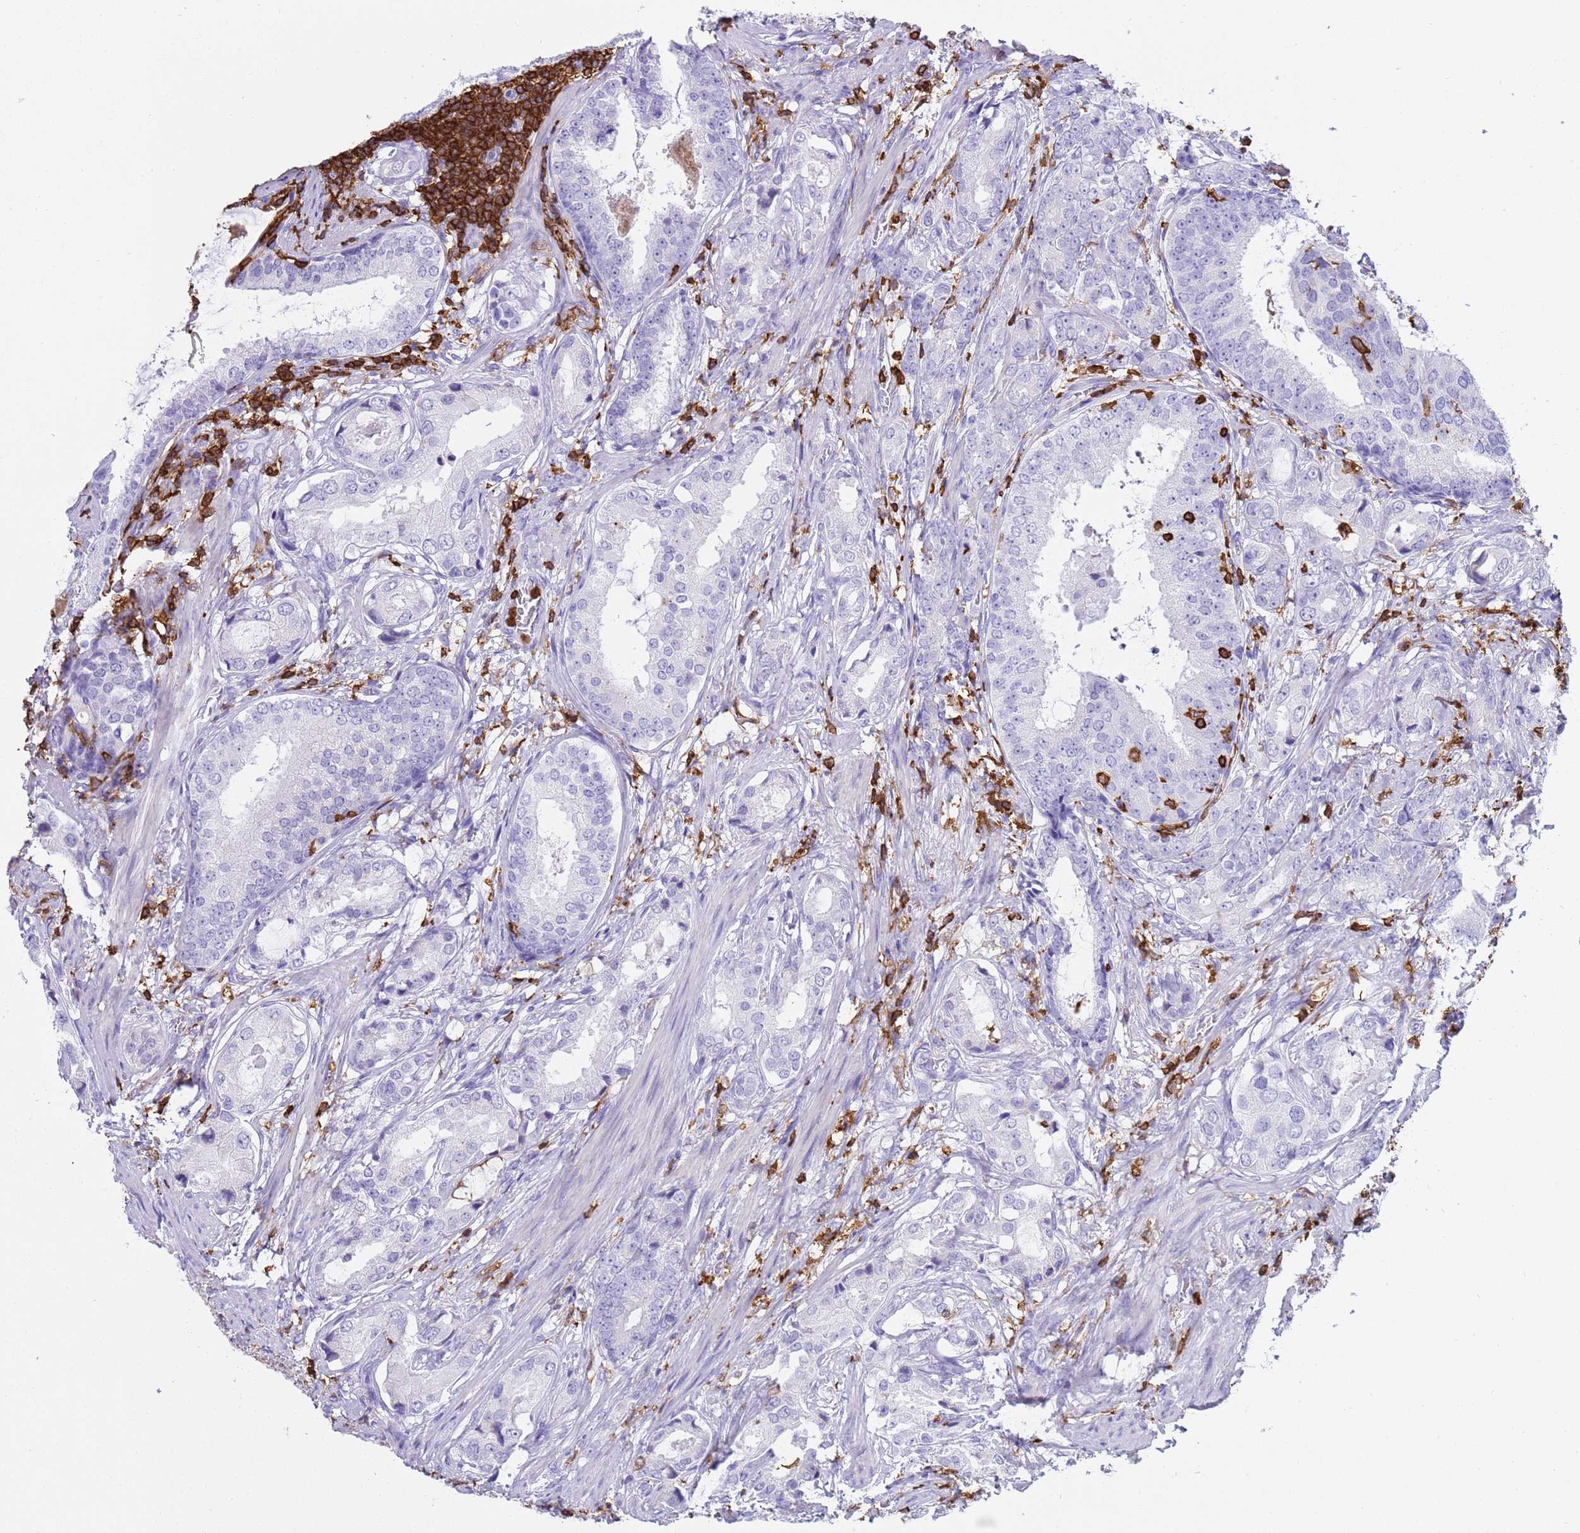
{"staining": {"intensity": "negative", "quantity": "none", "location": "none"}, "tissue": "prostate cancer", "cell_type": "Tumor cells", "image_type": "cancer", "snomed": [{"axis": "morphology", "description": "Adenocarcinoma, Low grade"}, {"axis": "topography", "description": "Prostate"}], "caption": "Human prostate cancer (low-grade adenocarcinoma) stained for a protein using IHC reveals no positivity in tumor cells.", "gene": "IRF5", "patient": {"sex": "male", "age": 71}}